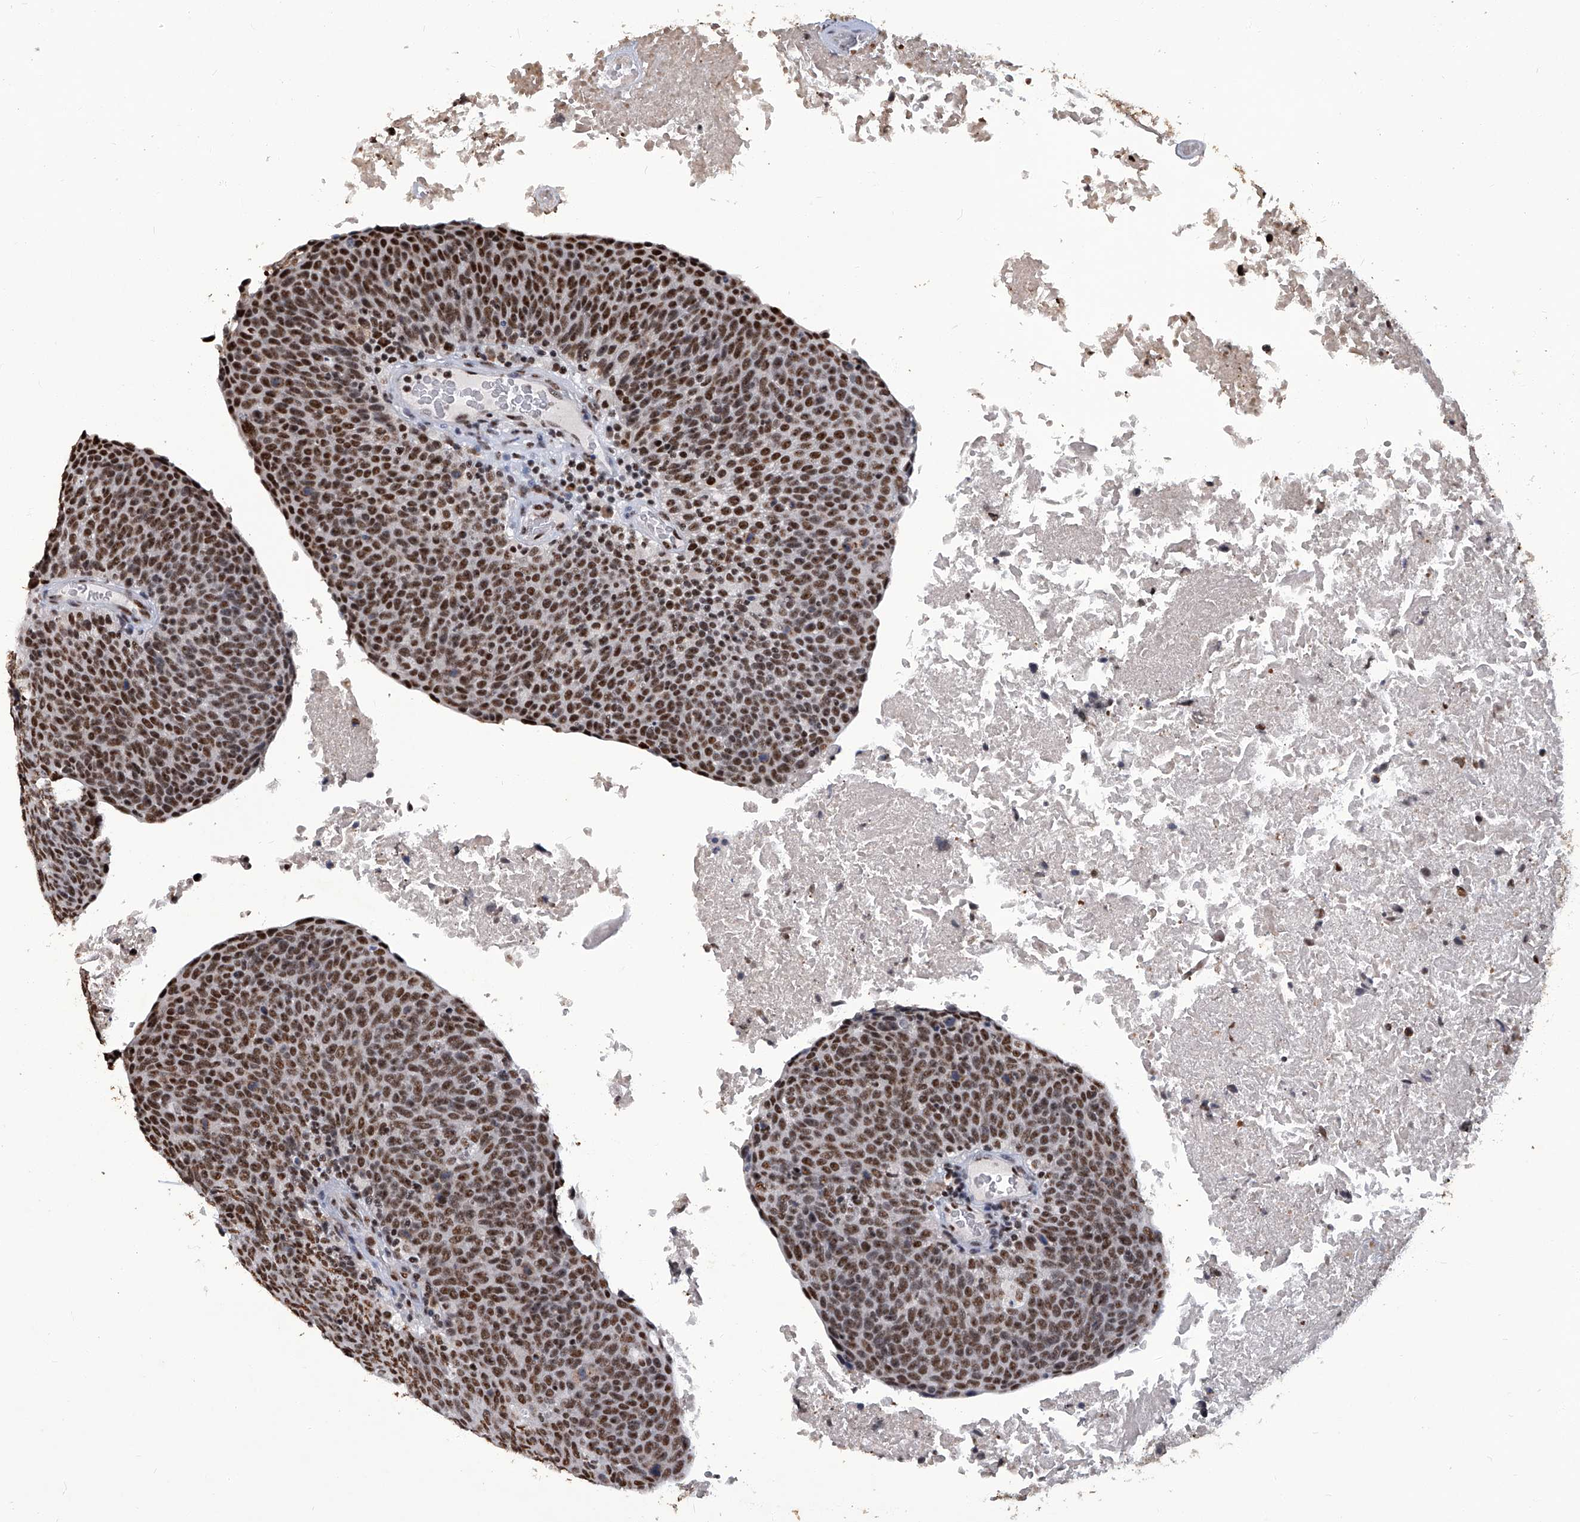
{"staining": {"intensity": "moderate", "quantity": ">75%", "location": "nuclear"}, "tissue": "head and neck cancer", "cell_type": "Tumor cells", "image_type": "cancer", "snomed": [{"axis": "morphology", "description": "Squamous cell carcinoma, NOS"}, {"axis": "morphology", "description": "Squamous cell carcinoma, metastatic, NOS"}, {"axis": "topography", "description": "Lymph node"}, {"axis": "topography", "description": "Head-Neck"}], "caption": "This is a micrograph of immunohistochemistry (IHC) staining of head and neck squamous cell carcinoma, which shows moderate staining in the nuclear of tumor cells.", "gene": "HBP1", "patient": {"sex": "male", "age": 62}}